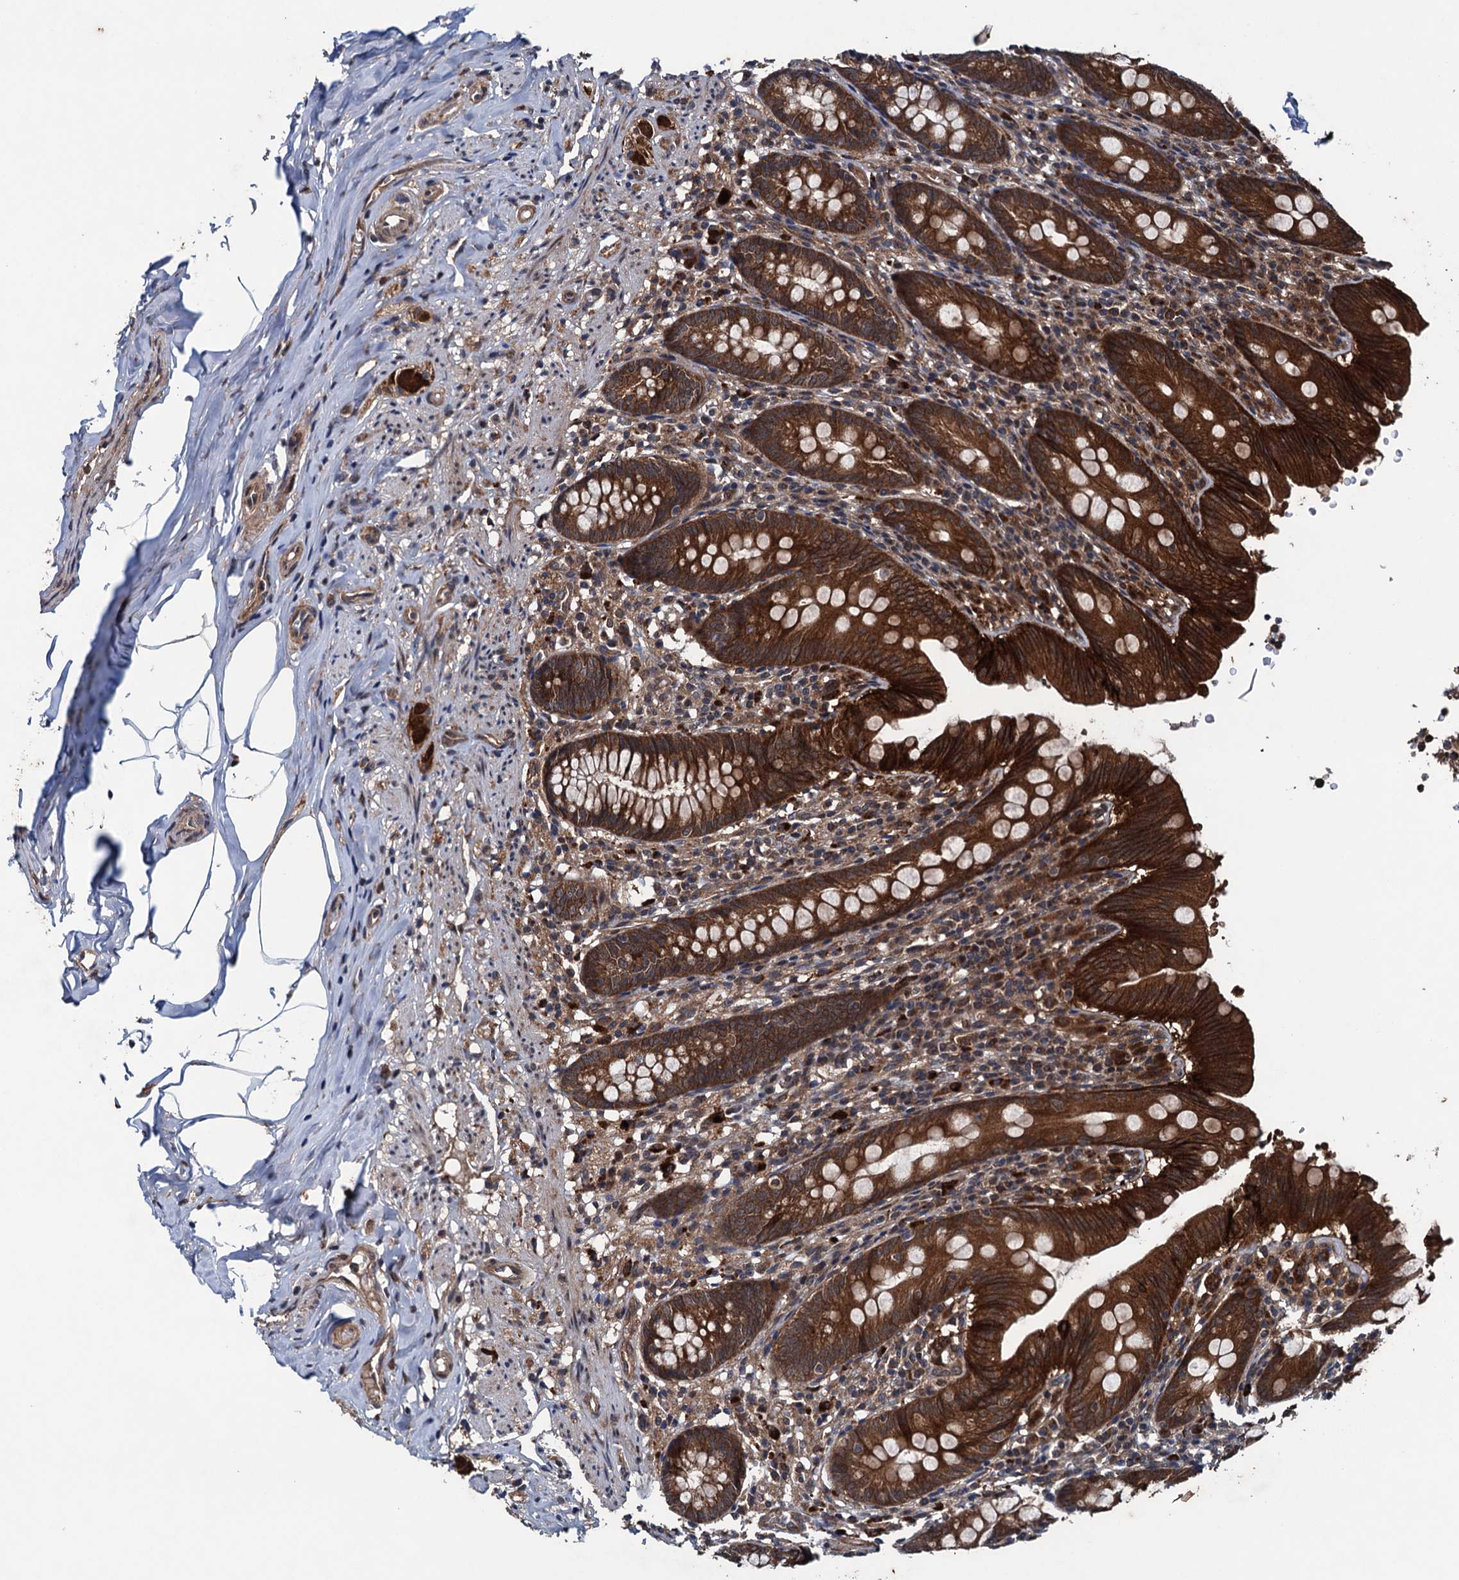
{"staining": {"intensity": "strong", "quantity": ">75%", "location": "cytoplasmic/membranous"}, "tissue": "appendix", "cell_type": "Glandular cells", "image_type": "normal", "snomed": [{"axis": "morphology", "description": "Normal tissue, NOS"}, {"axis": "topography", "description": "Appendix"}], "caption": "Protein staining of unremarkable appendix shows strong cytoplasmic/membranous positivity in about >75% of glandular cells. (DAB = brown stain, brightfield microscopy at high magnification).", "gene": "BLTP3B", "patient": {"sex": "male", "age": 55}}